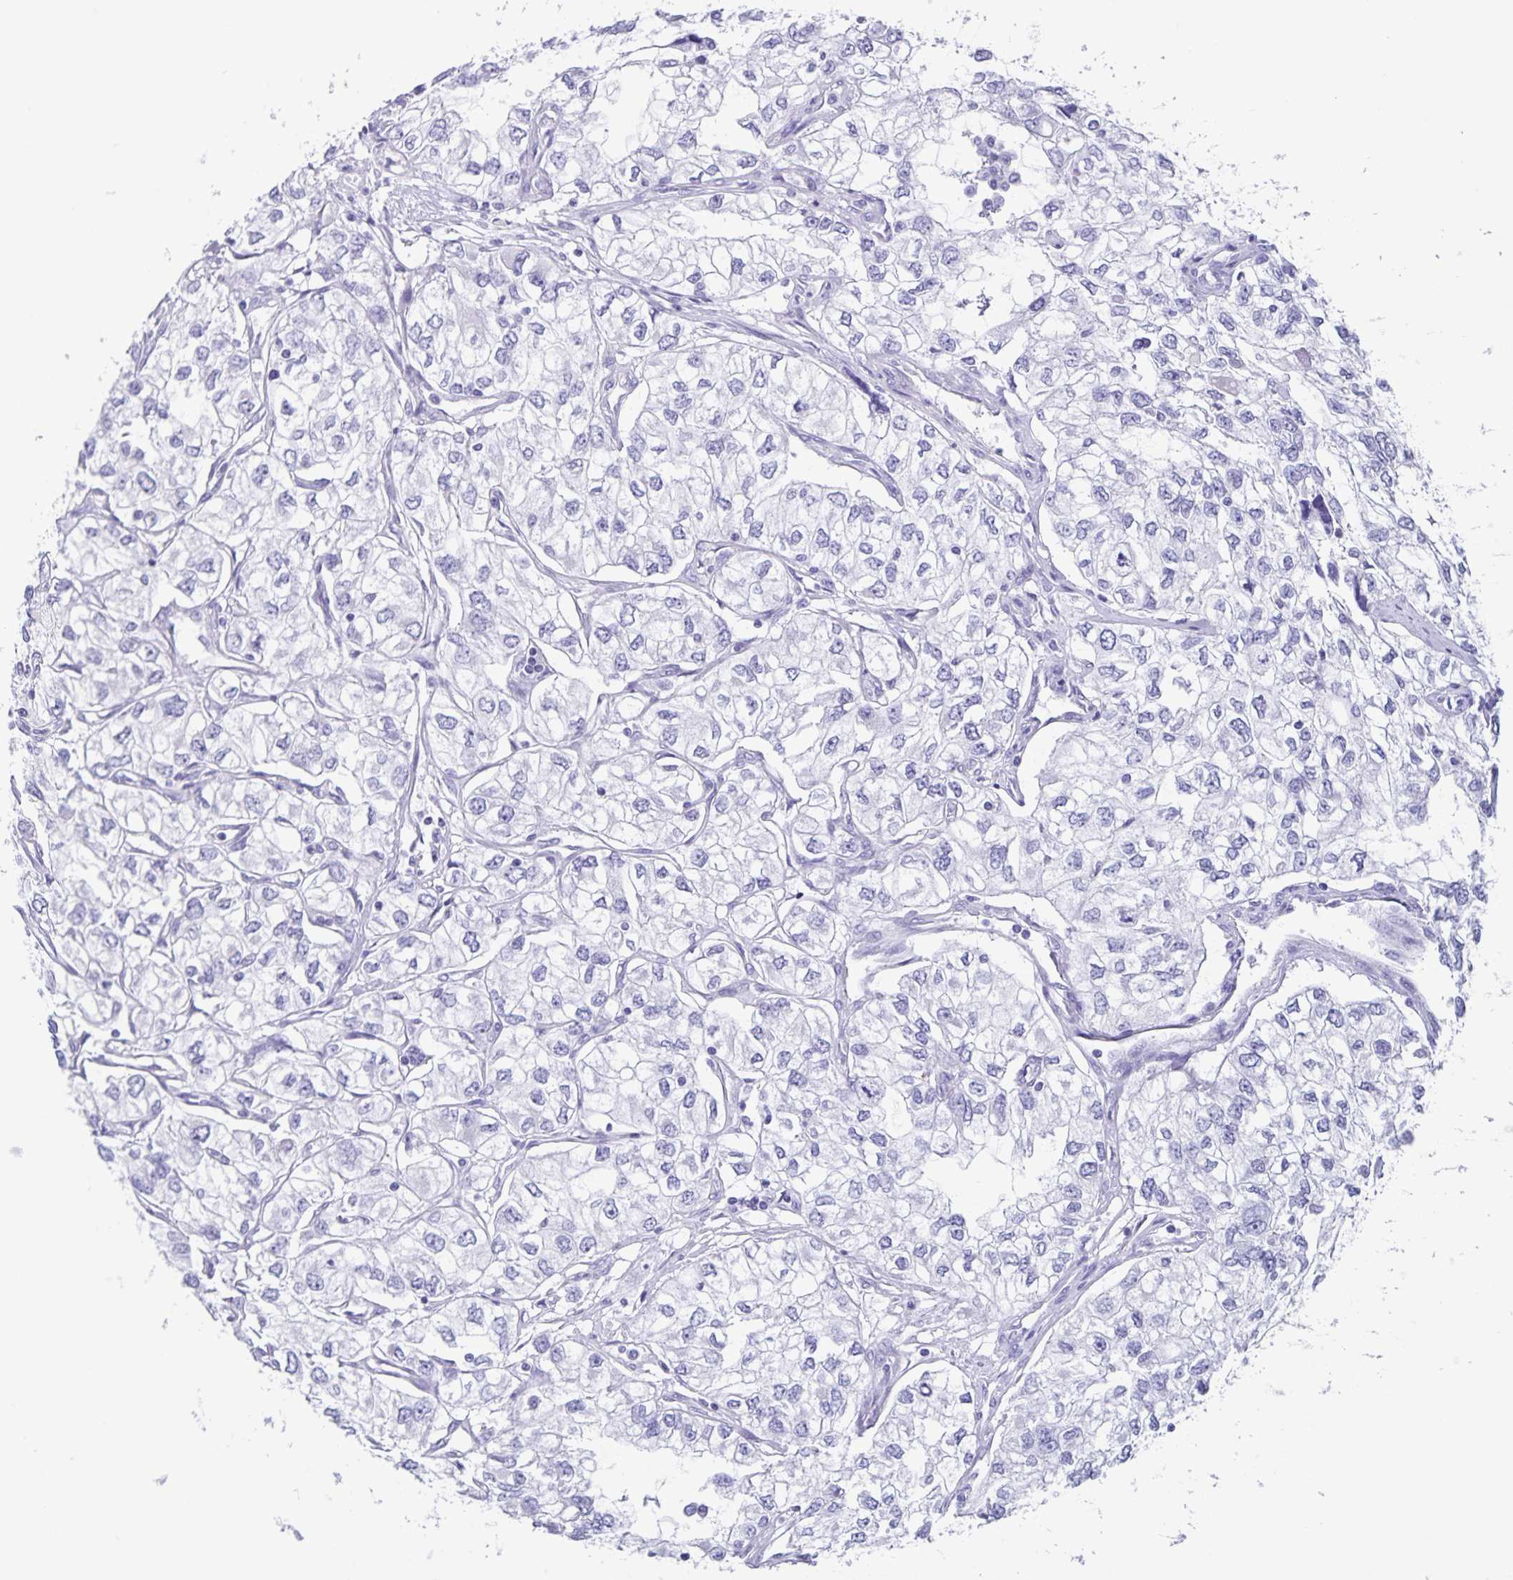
{"staining": {"intensity": "negative", "quantity": "none", "location": "none"}, "tissue": "renal cancer", "cell_type": "Tumor cells", "image_type": "cancer", "snomed": [{"axis": "morphology", "description": "Adenocarcinoma, NOS"}, {"axis": "topography", "description": "Kidney"}], "caption": "IHC of human renal adenocarcinoma demonstrates no staining in tumor cells. Nuclei are stained in blue.", "gene": "C11orf42", "patient": {"sex": "female", "age": 59}}